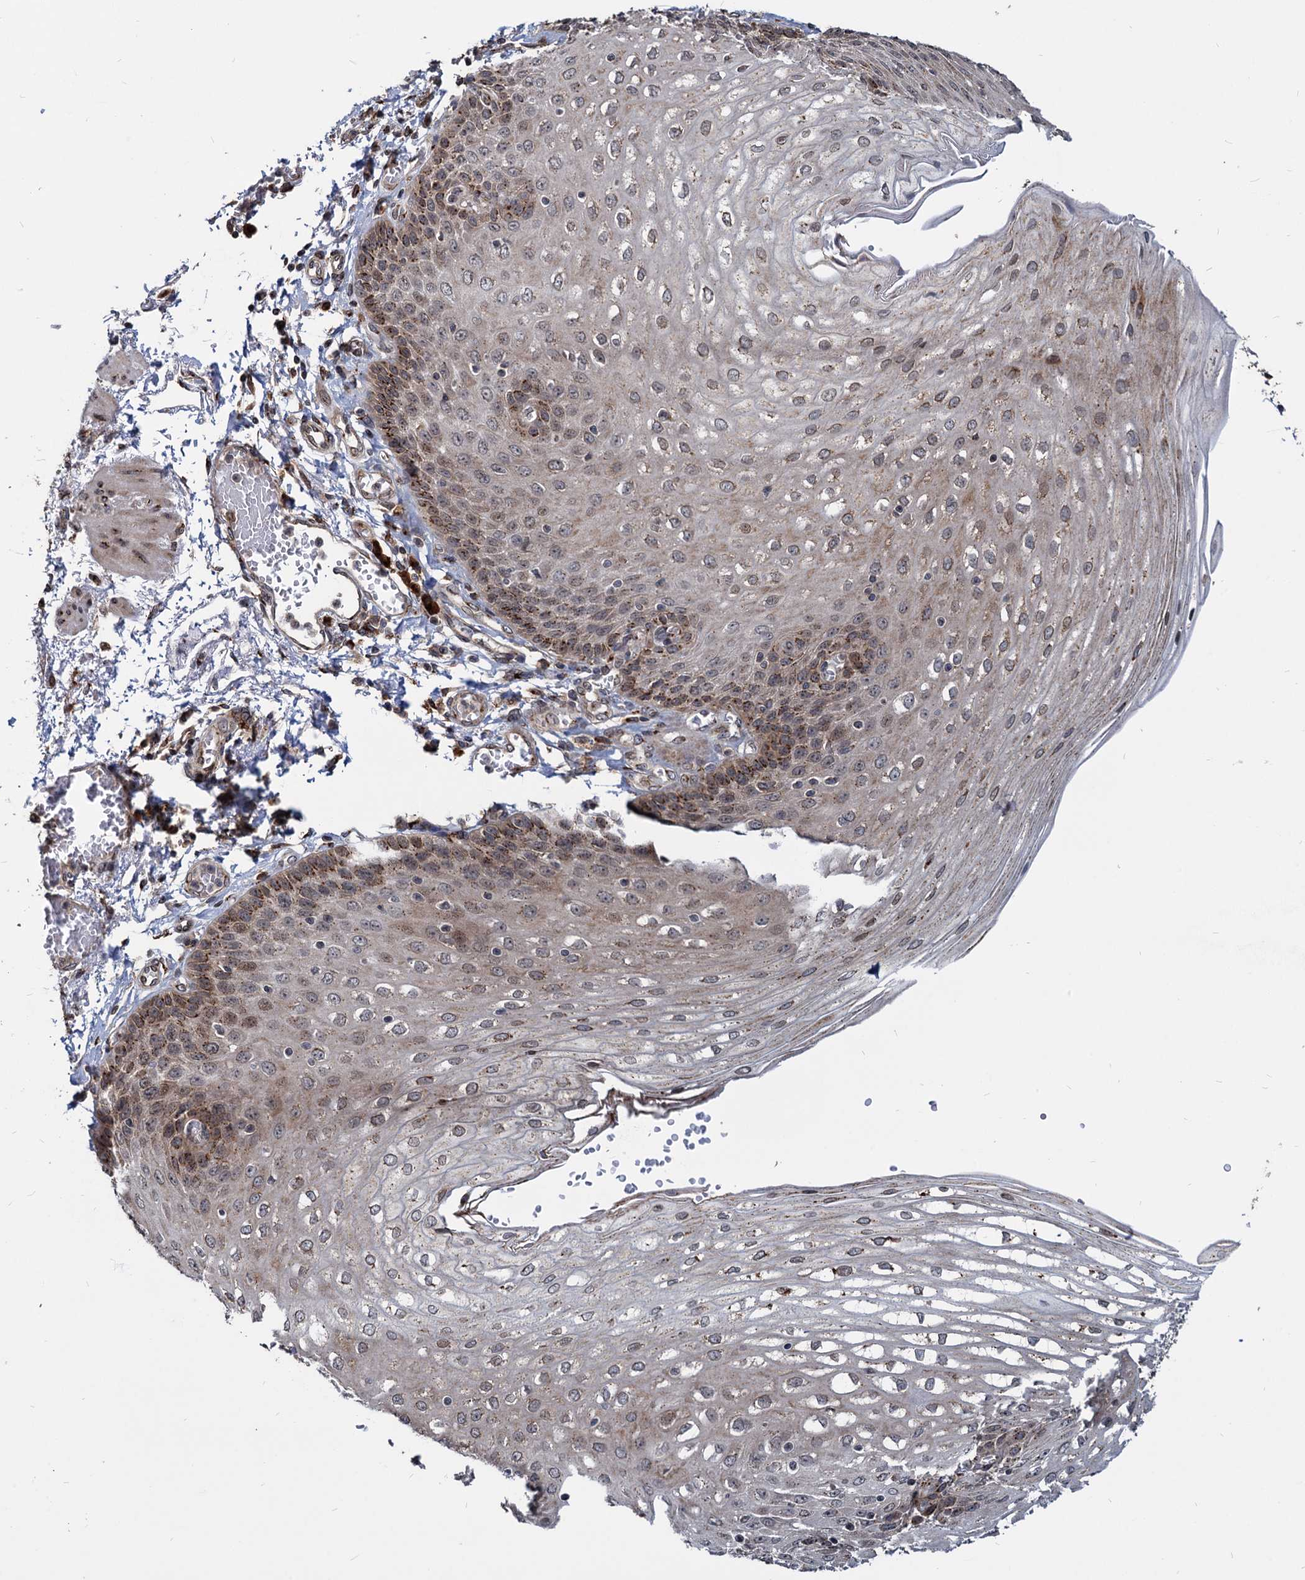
{"staining": {"intensity": "moderate", "quantity": ">75%", "location": "cytoplasmic/membranous"}, "tissue": "esophagus", "cell_type": "Squamous epithelial cells", "image_type": "normal", "snomed": [{"axis": "morphology", "description": "Normal tissue, NOS"}, {"axis": "topography", "description": "Esophagus"}], "caption": "IHC (DAB (3,3'-diaminobenzidine)) staining of benign human esophagus exhibits moderate cytoplasmic/membranous protein positivity in approximately >75% of squamous epithelial cells. (DAB (3,3'-diaminobenzidine) IHC, brown staining for protein, blue staining for nuclei).", "gene": "SAAL1", "patient": {"sex": "male", "age": 81}}